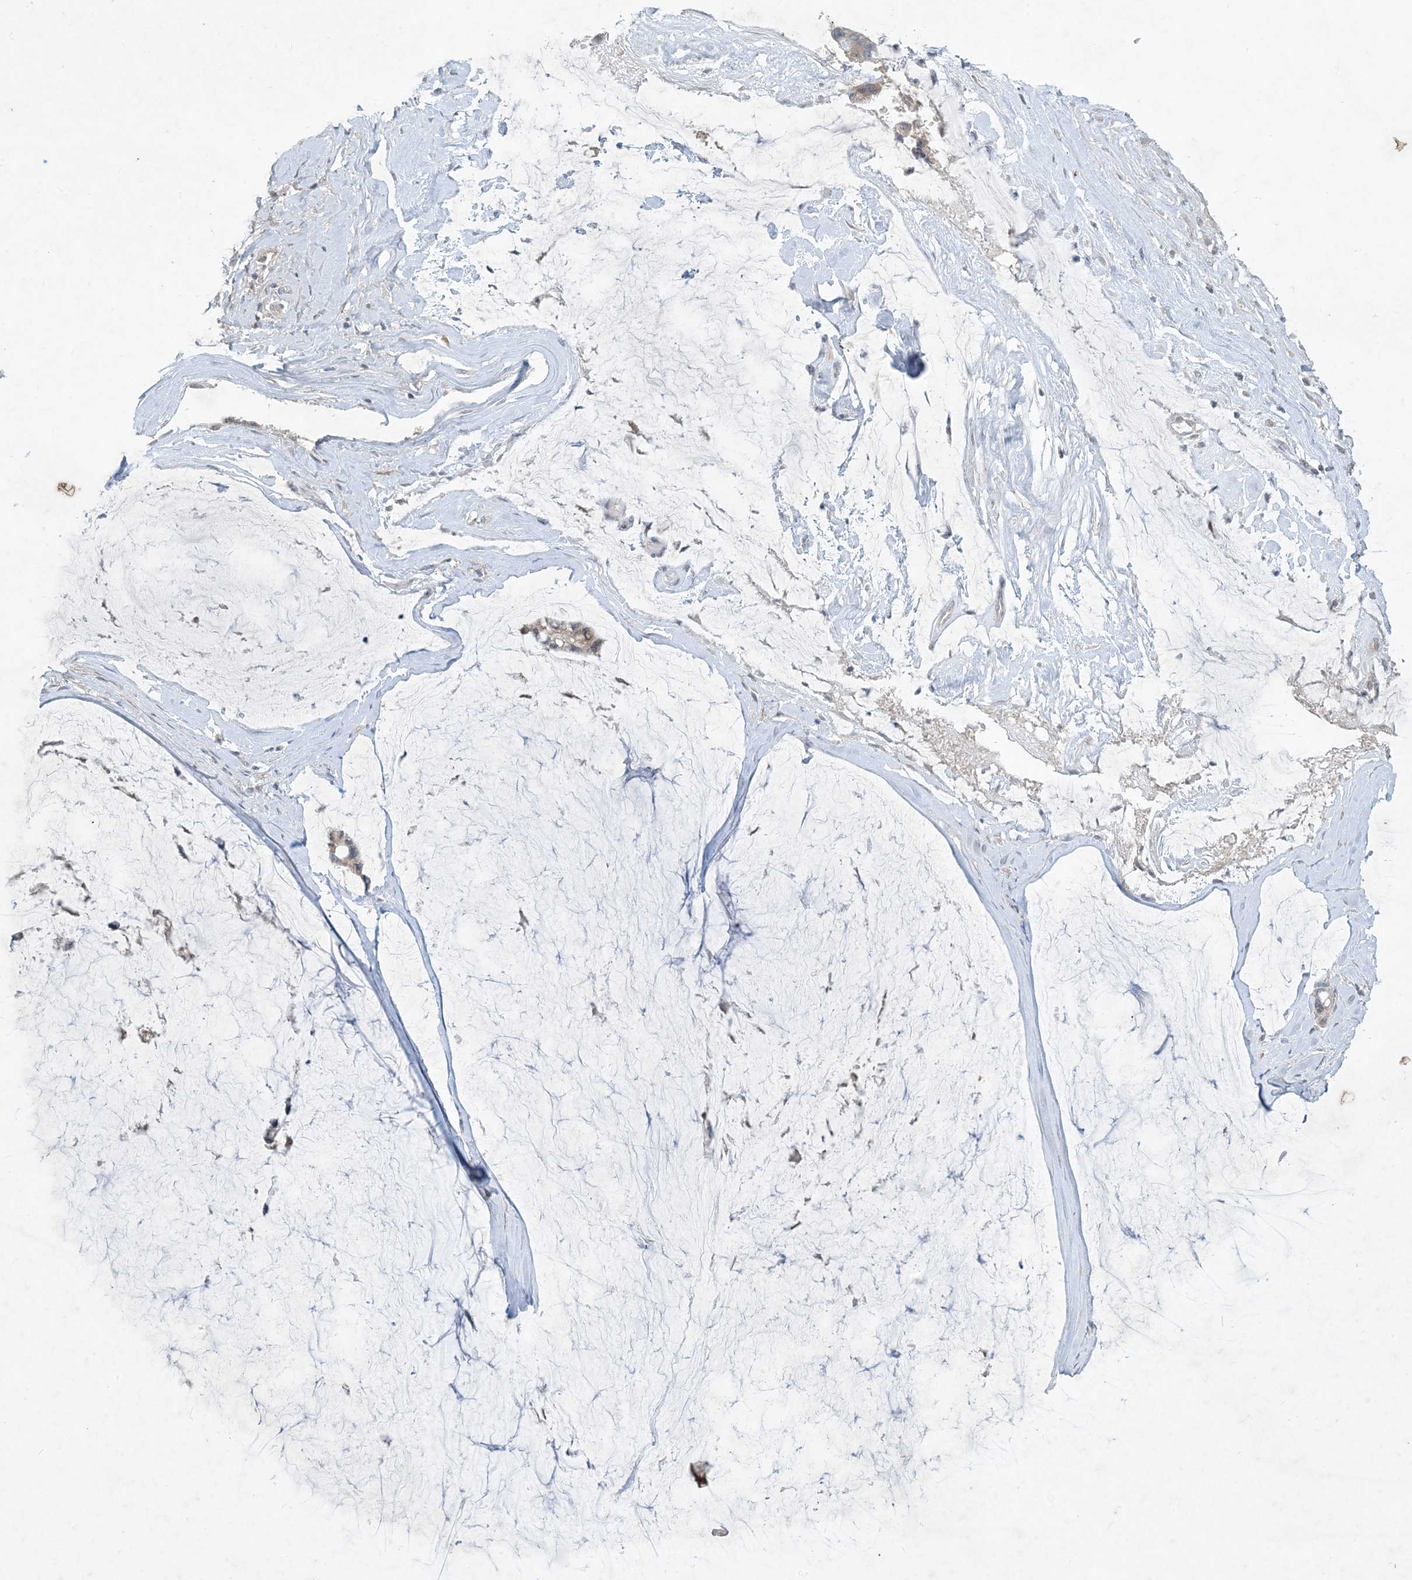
{"staining": {"intensity": "negative", "quantity": "none", "location": "none"}, "tissue": "ovarian cancer", "cell_type": "Tumor cells", "image_type": "cancer", "snomed": [{"axis": "morphology", "description": "Cystadenocarcinoma, mucinous, NOS"}, {"axis": "topography", "description": "Ovary"}], "caption": "The micrograph shows no significant expression in tumor cells of ovarian mucinous cystadenocarcinoma.", "gene": "CDS1", "patient": {"sex": "female", "age": 39}}